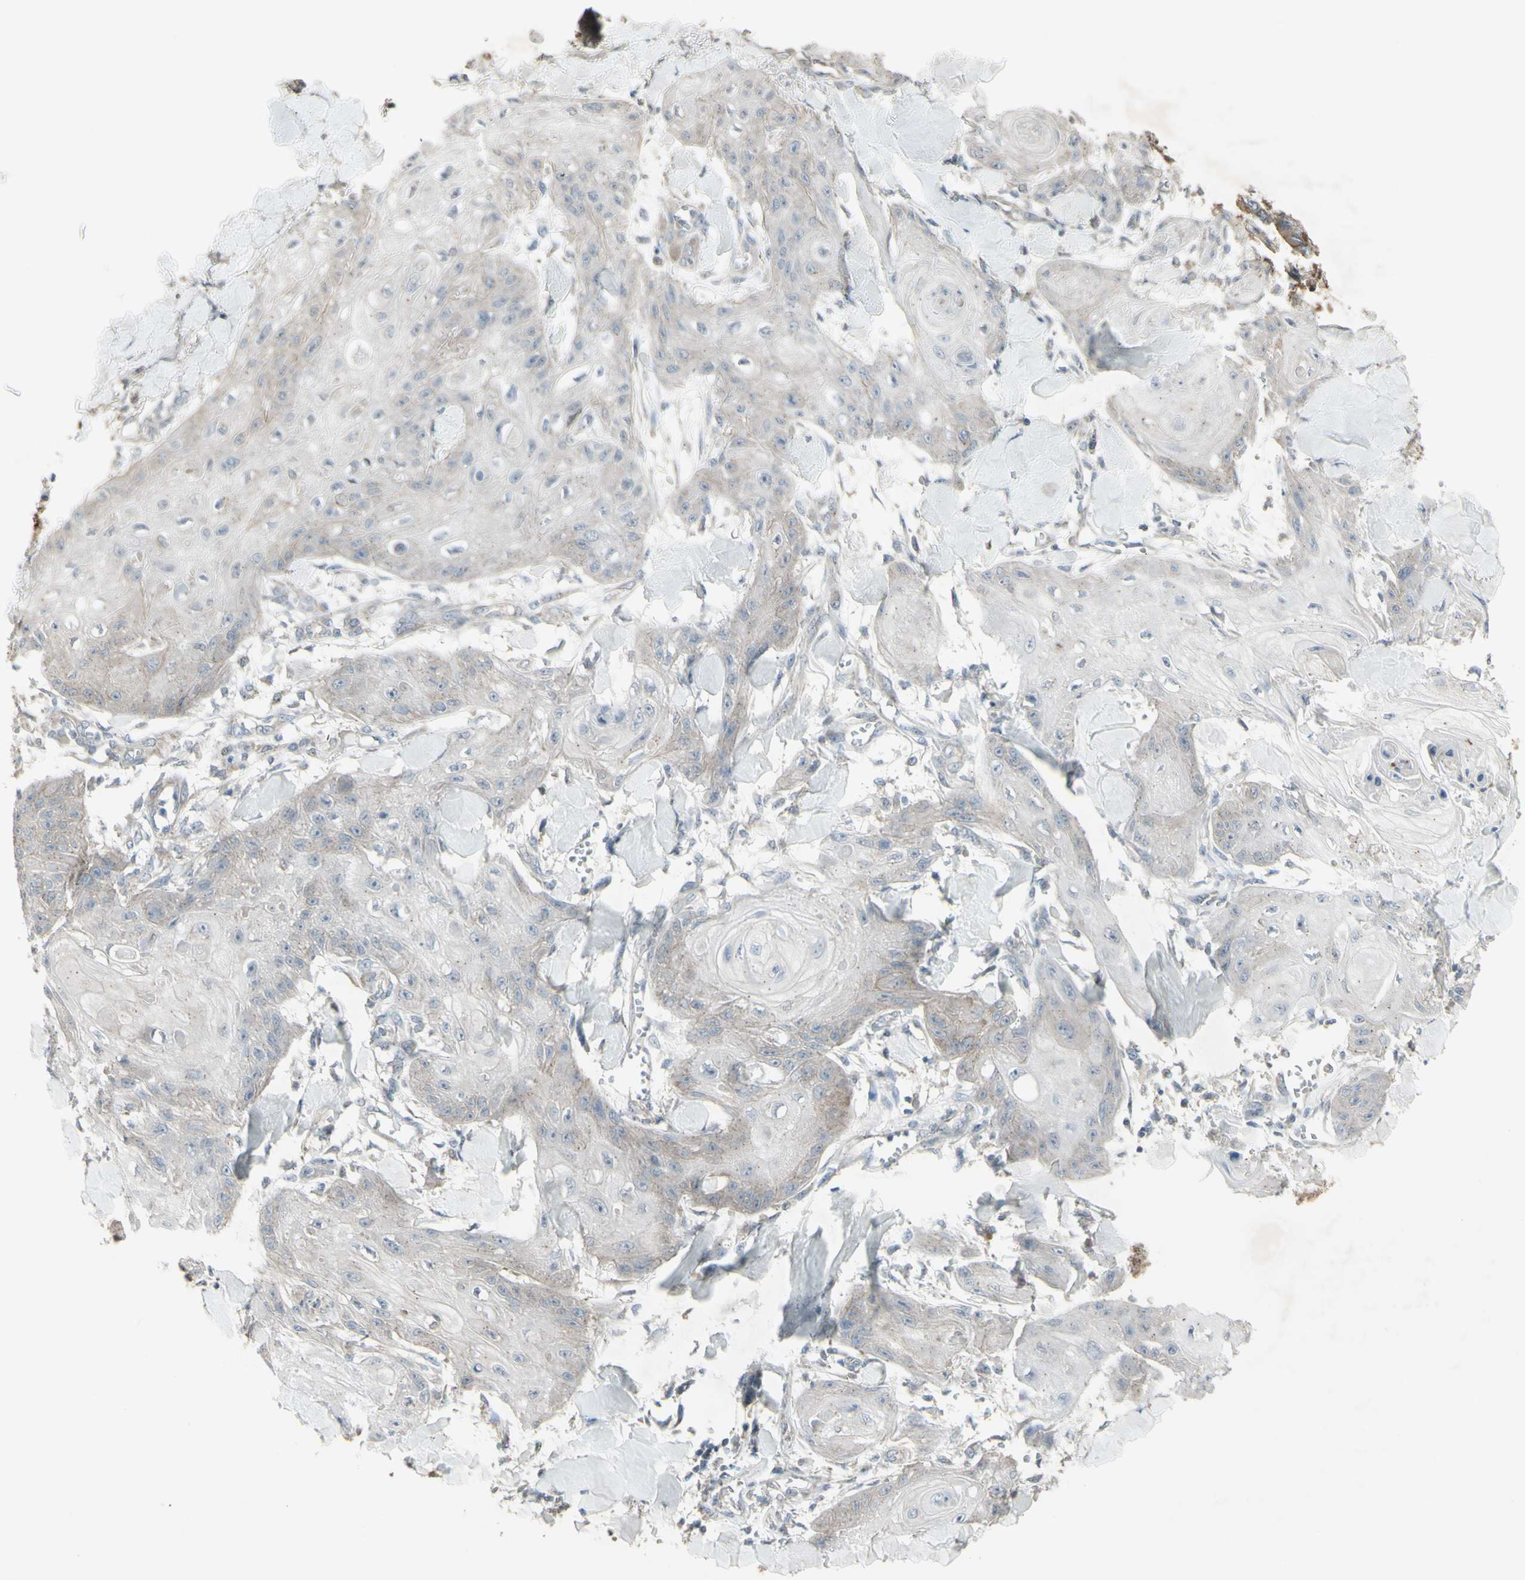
{"staining": {"intensity": "negative", "quantity": "none", "location": "none"}, "tissue": "skin cancer", "cell_type": "Tumor cells", "image_type": "cancer", "snomed": [{"axis": "morphology", "description": "Squamous cell carcinoma, NOS"}, {"axis": "topography", "description": "Skin"}], "caption": "This is an immunohistochemistry (IHC) image of human skin squamous cell carcinoma. There is no staining in tumor cells.", "gene": "FXYD3", "patient": {"sex": "male", "age": 74}}